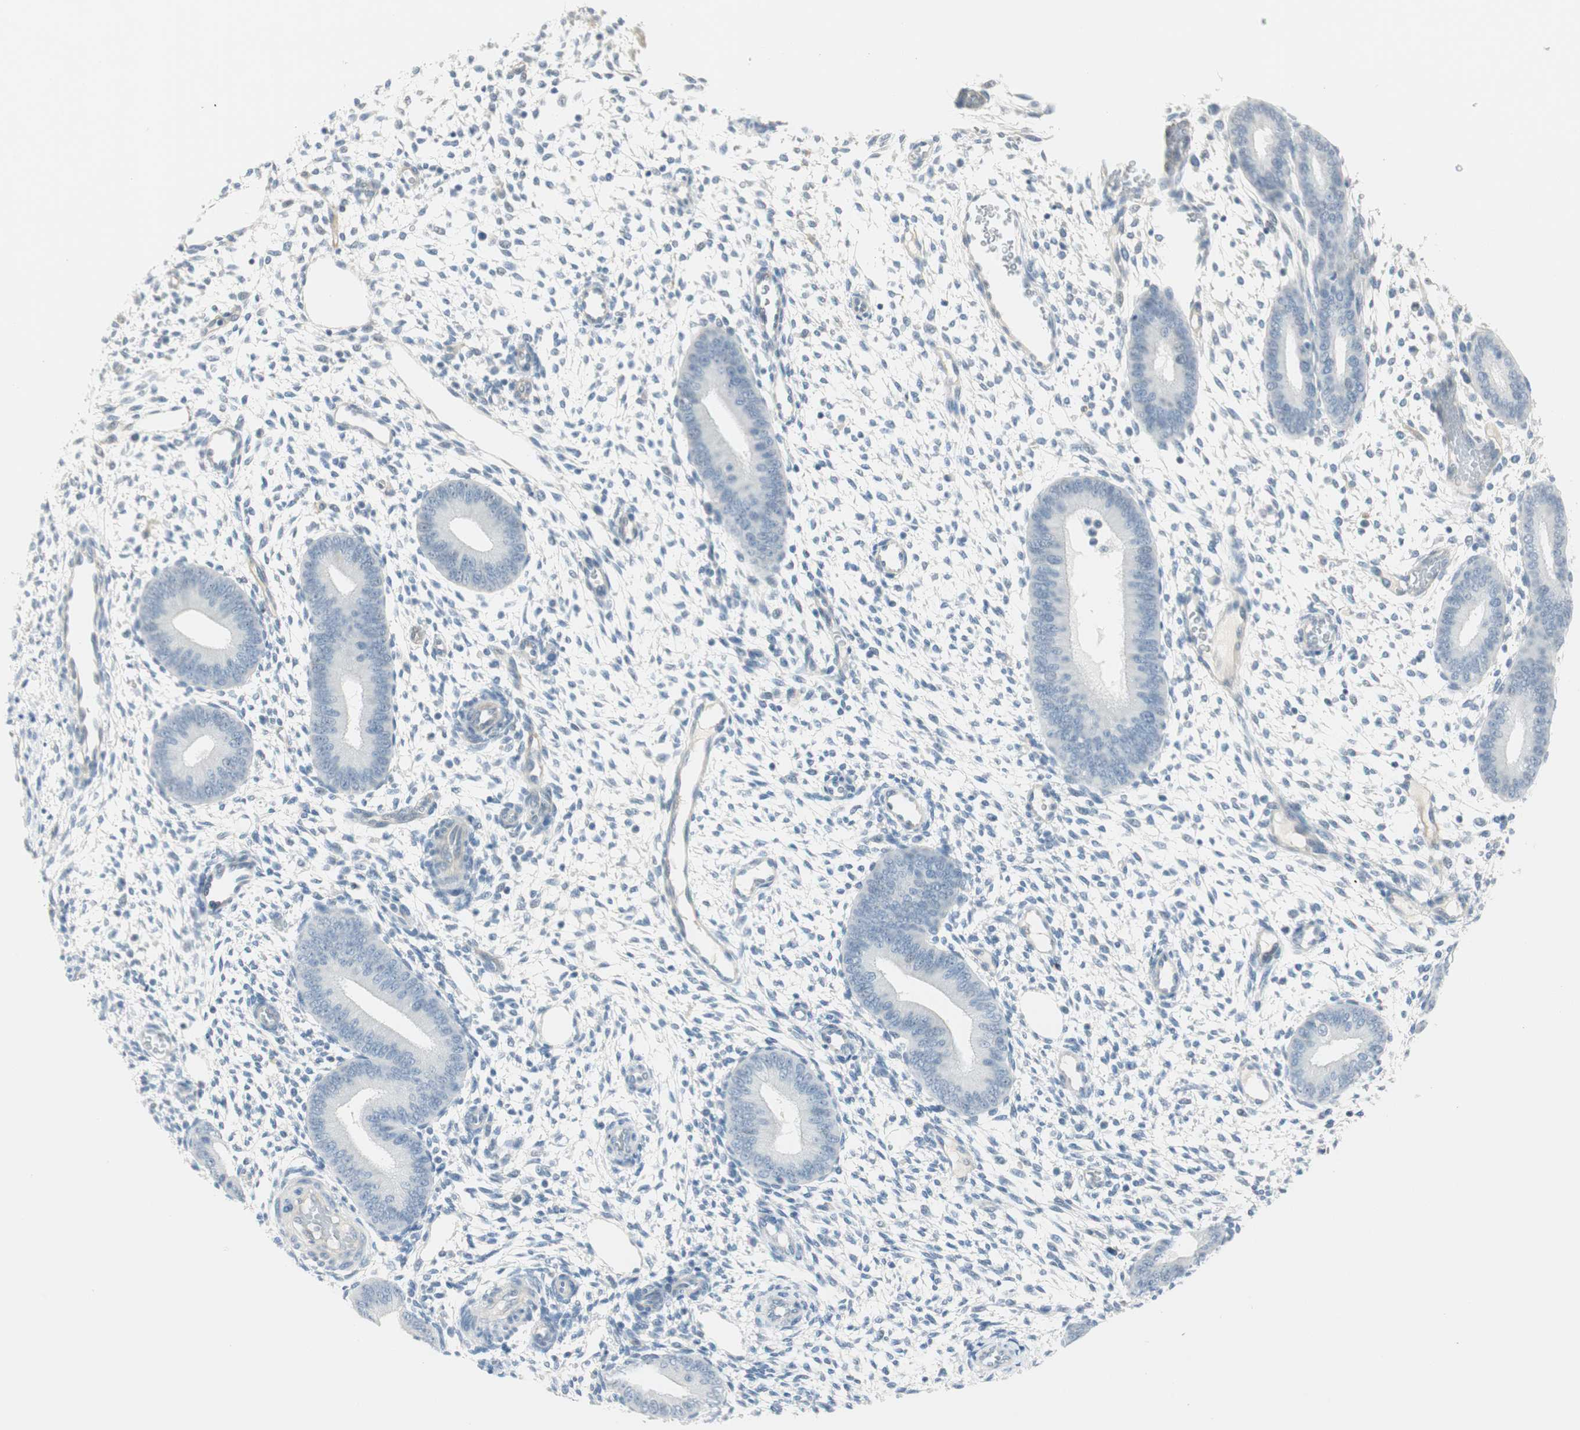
{"staining": {"intensity": "negative", "quantity": "none", "location": "none"}, "tissue": "endometrium", "cell_type": "Cells in endometrial stroma", "image_type": "normal", "snomed": [{"axis": "morphology", "description": "Normal tissue, NOS"}, {"axis": "topography", "description": "Endometrium"}], "caption": "This is a image of immunohistochemistry (IHC) staining of benign endometrium, which shows no positivity in cells in endometrial stroma. (Stains: DAB (3,3'-diaminobenzidine) IHC with hematoxylin counter stain, Microscopy: brightfield microscopy at high magnification).", "gene": "MLLT10", "patient": {"sex": "female", "age": 42}}